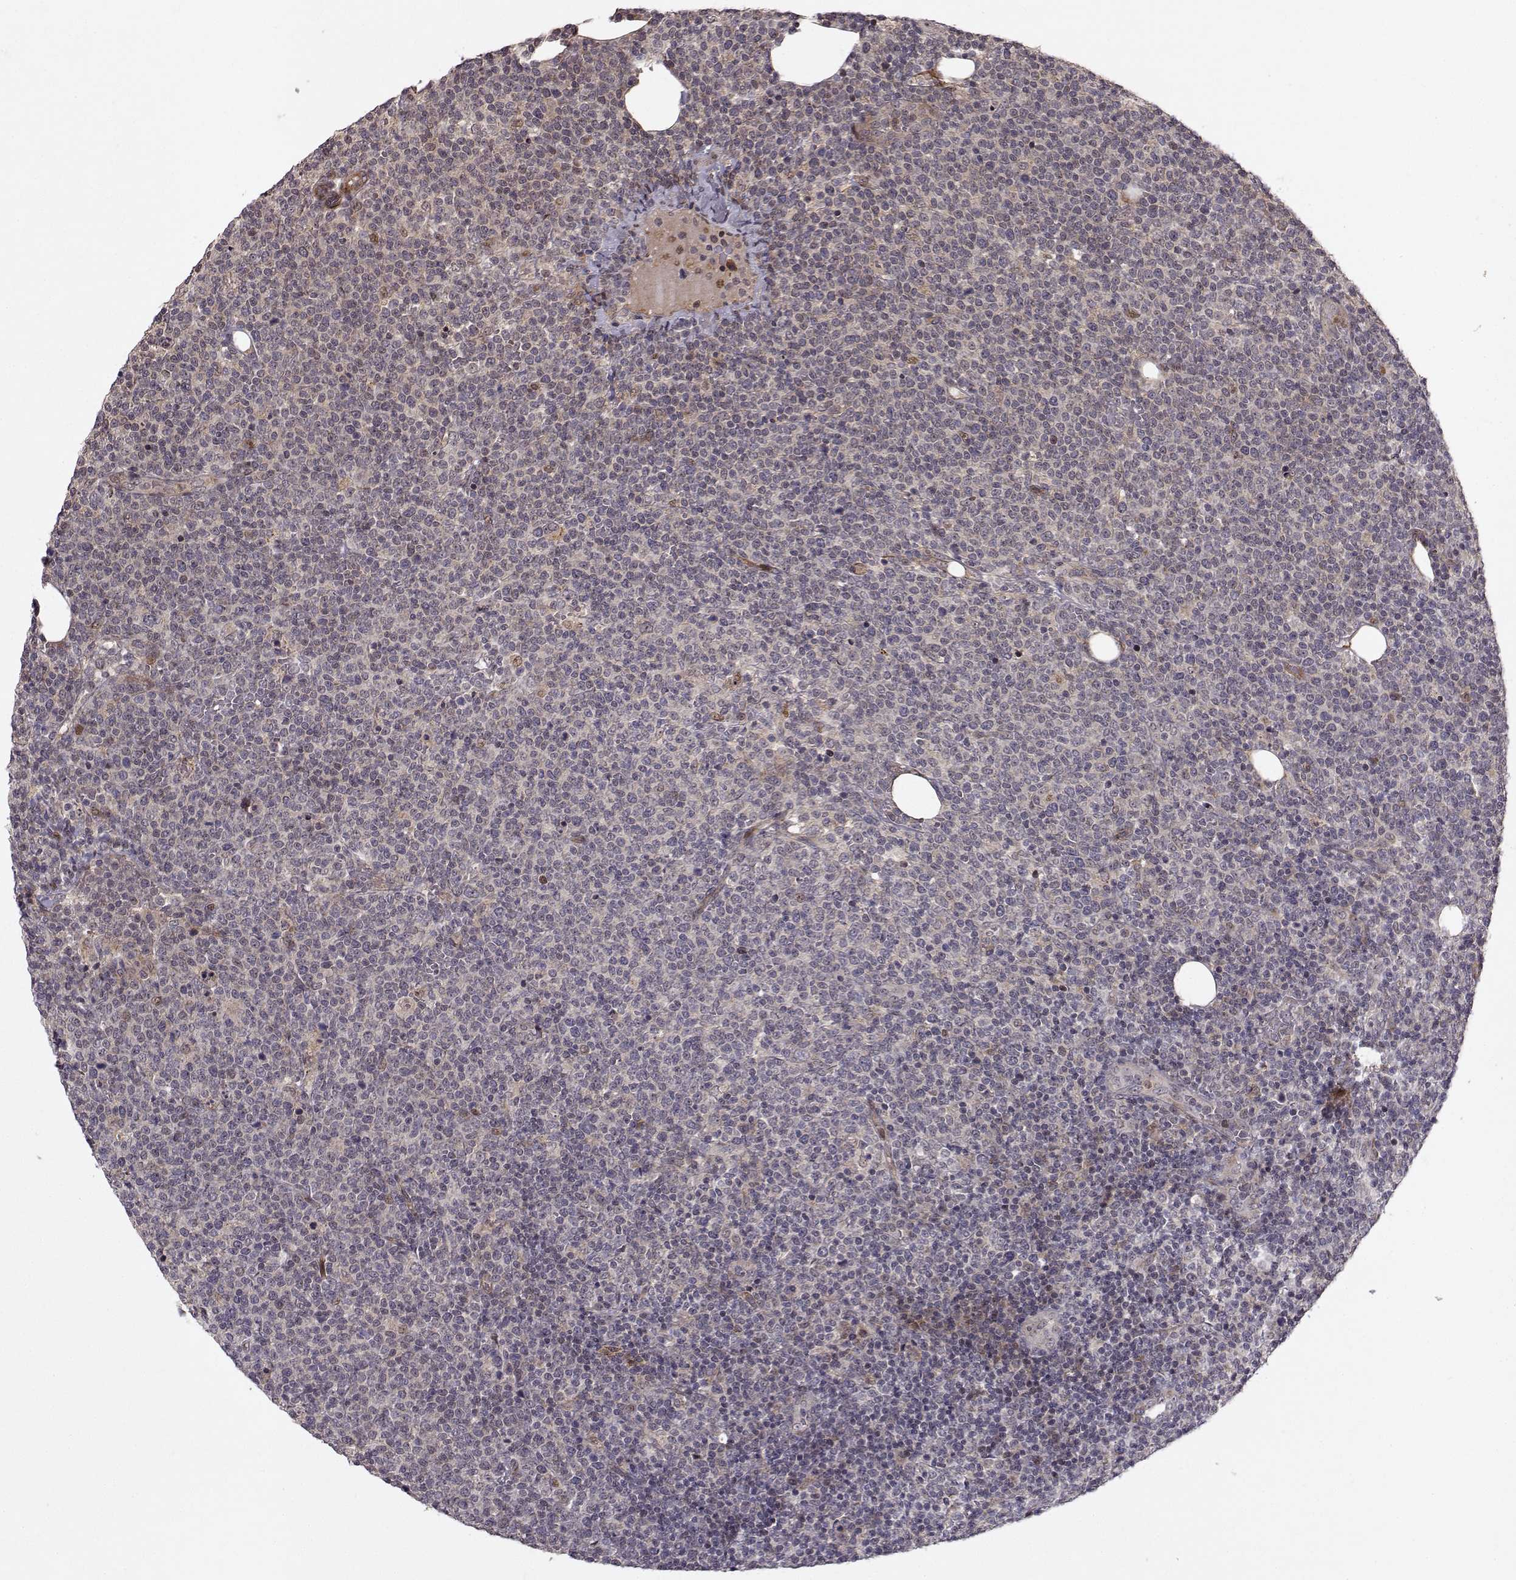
{"staining": {"intensity": "negative", "quantity": "none", "location": "none"}, "tissue": "lymphoma", "cell_type": "Tumor cells", "image_type": "cancer", "snomed": [{"axis": "morphology", "description": "Malignant lymphoma, non-Hodgkin's type, High grade"}, {"axis": "topography", "description": "Lymph node"}], "caption": "Immunohistochemistry image of human malignant lymphoma, non-Hodgkin's type (high-grade) stained for a protein (brown), which reveals no staining in tumor cells.", "gene": "APC", "patient": {"sex": "male", "age": 61}}